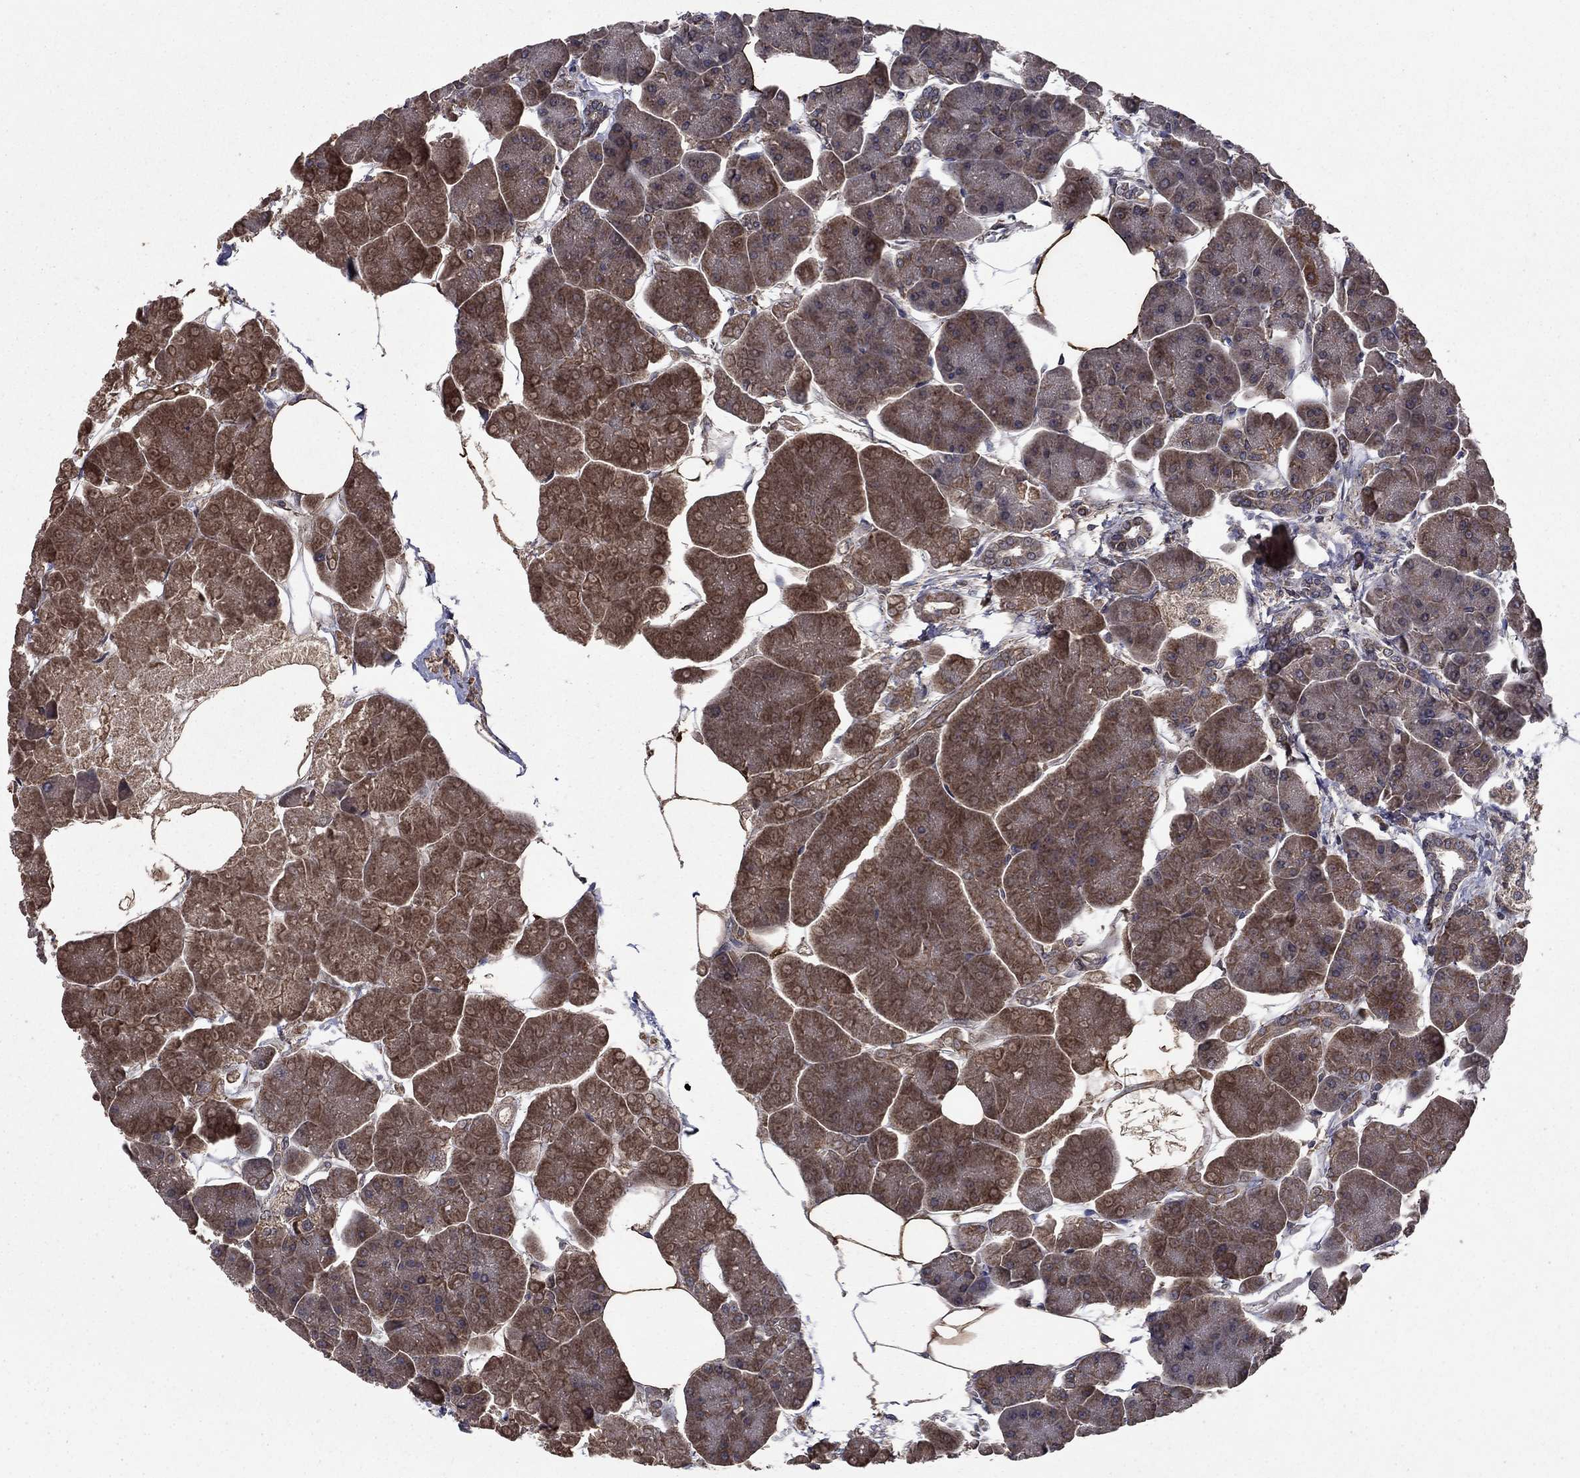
{"staining": {"intensity": "moderate", "quantity": "25%-75%", "location": "cytoplasmic/membranous"}, "tissue": "pancreas", "cell_type": "Exocrine glandular cells", "image_type": "normal", "snomed": [{"axis": "morphology", "description": "Normal tissue, NOS"}, {"axis": "topography", "description": "Adipose tissue"}, {"axis": "topography", "description": "Pancreas"}, {"axis": "topography", "description": "Peripheral nerve tissue"}], "caption": "This image exhibits benign pancreas stained with immunohistochemistry to label a protein in brown. The cytoplasmic/membranous of exocrine glandular cells show moderate positivity for the protein. Nuclei are counter-stained blue.", "gene": "DHRS1", "patient": {"sex": "female", "age": 58}}